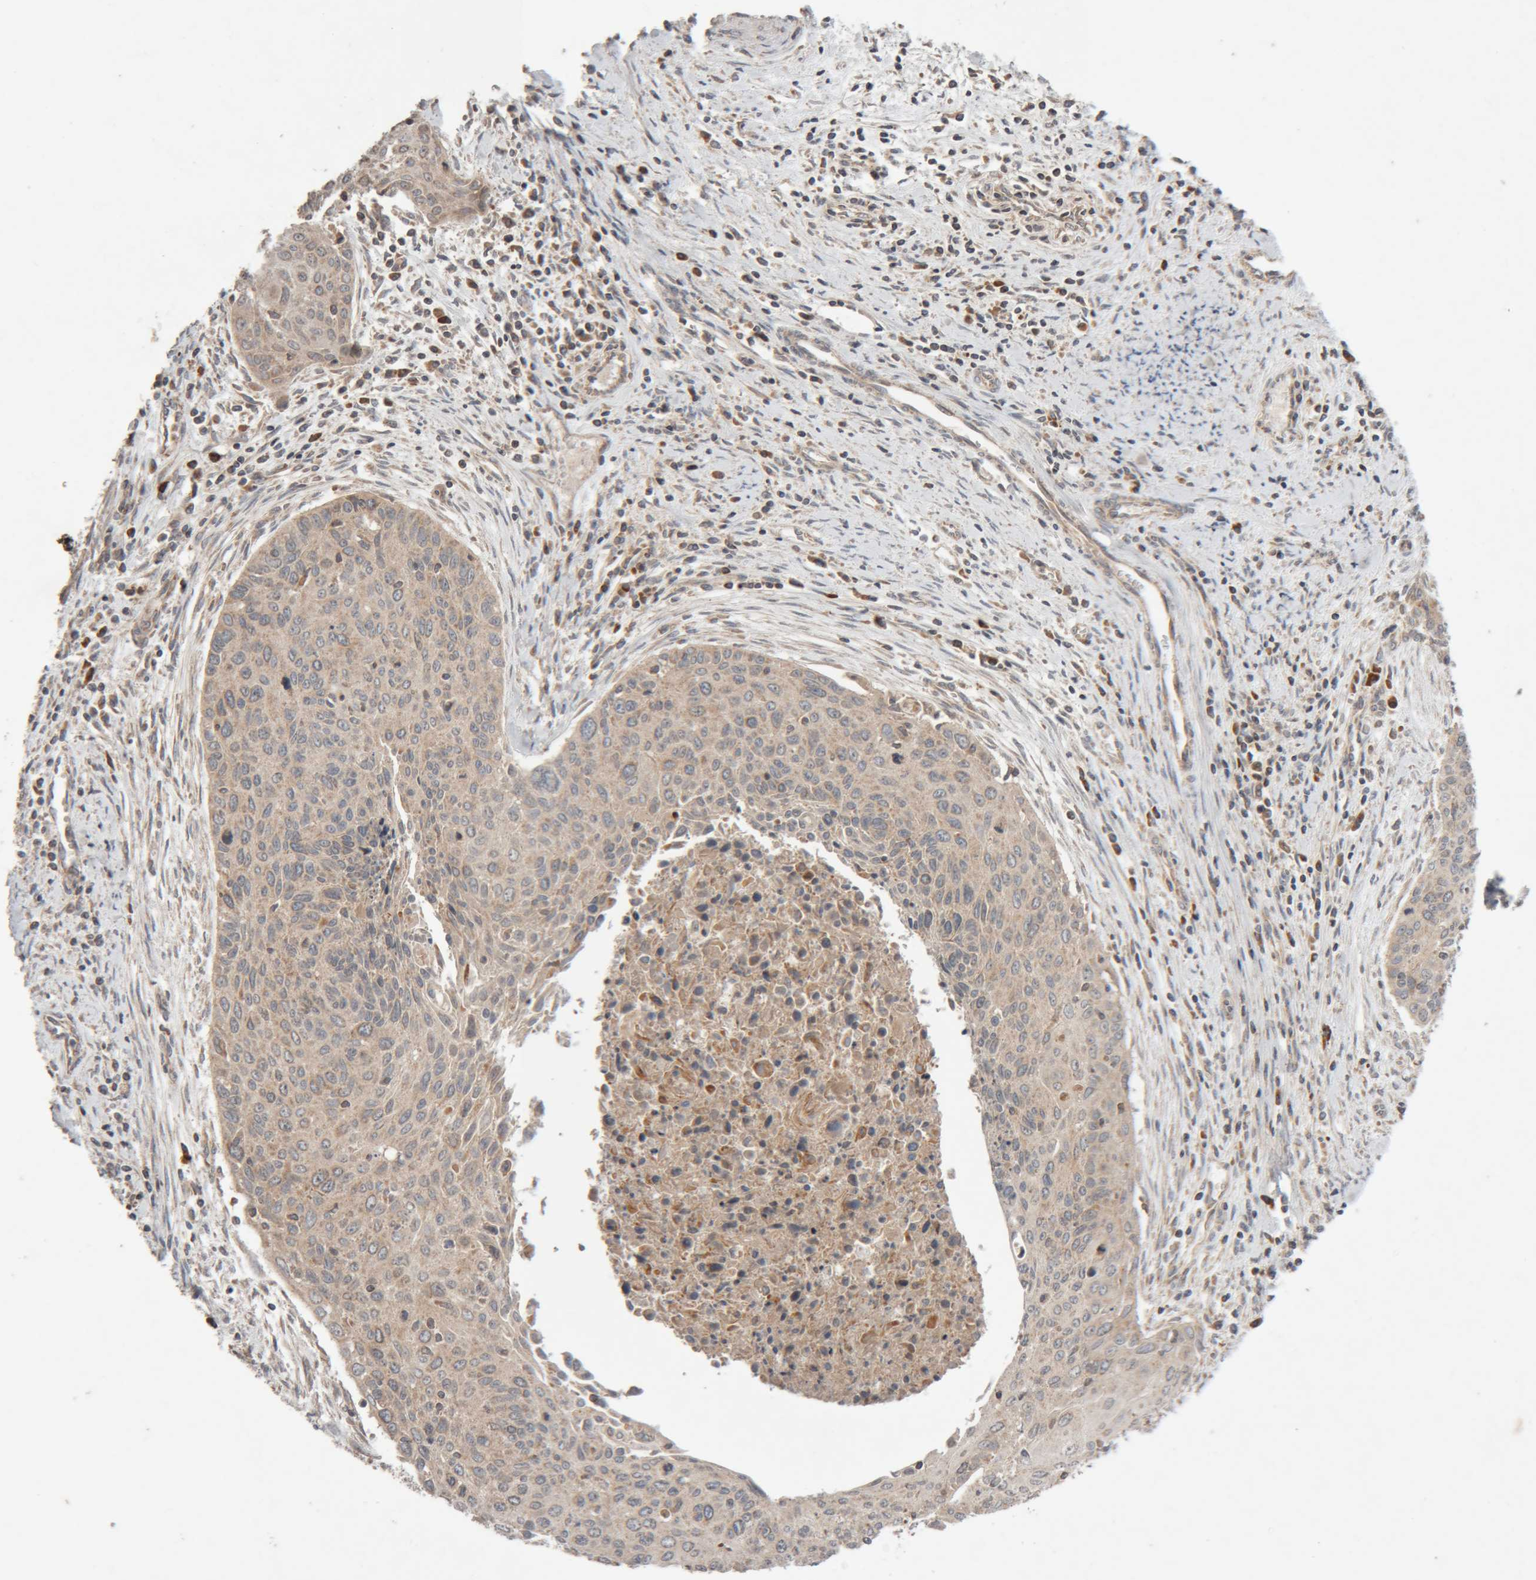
{"staining": {"intensity": "weak", "quantity": ">75%", "location": "cytoplasmic/membranous"}, "tissue": "cervical cancer", "cell_type": "Tumor cells", "image_type": "cancer", "snomed": [{"axis": "morphology", "description": "Squamous cell carcinoma, NOS"}, {"axis": "topography", "description": "Cervix"}], "caption": "Cervical cancer (squamous cell carcinoma) stained with immunohistochemistry shows weak cytoplasmic/membranous positivity in about >75% of tumor cells.", "gene": "KIF21B", "patient": {"sex": "female", "age": 55}}